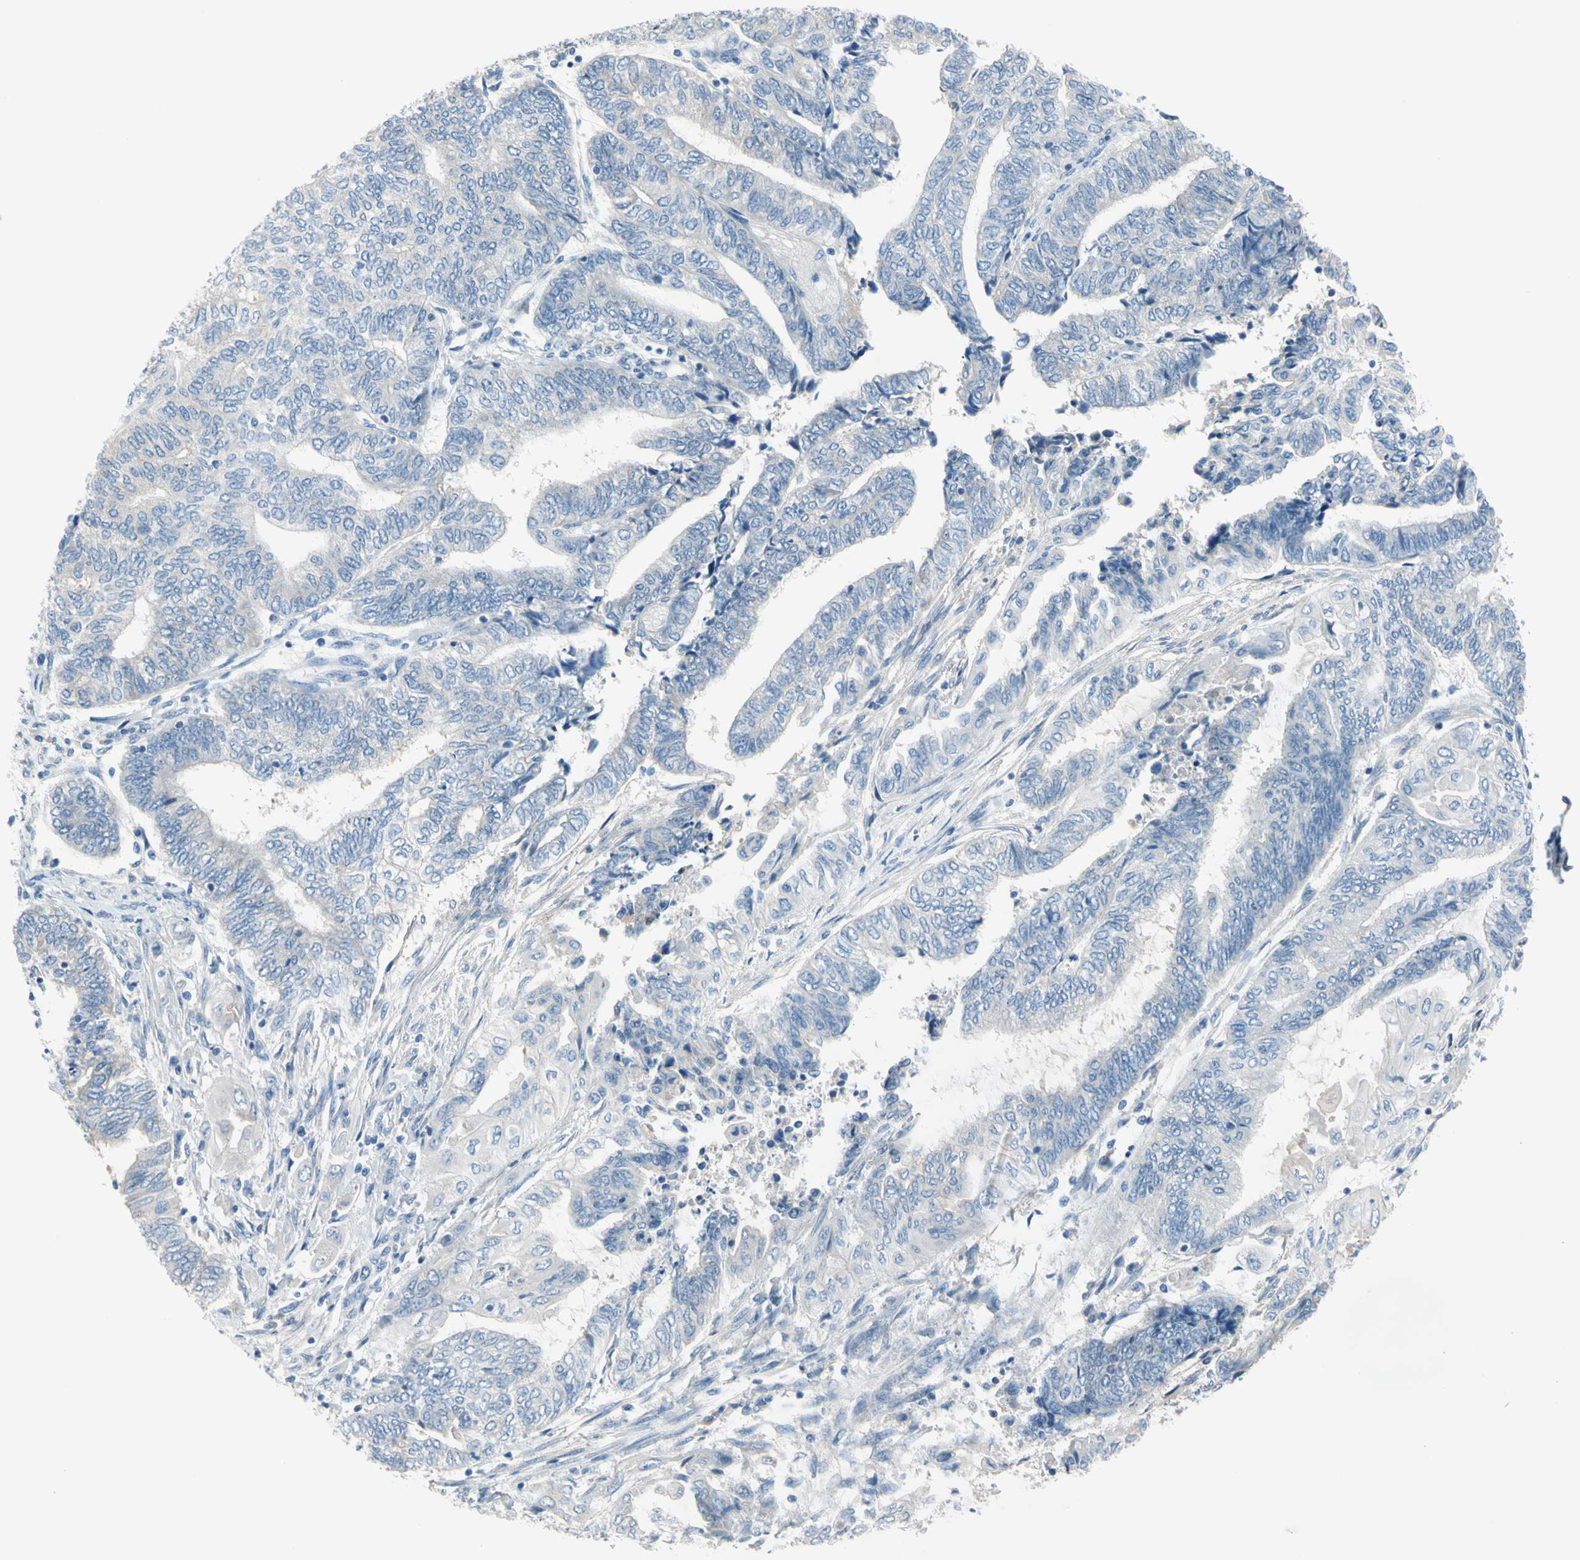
{"staining": {"intensity": "negative", "quantity": "none", "location": "none"}, "tissue": "endometrial cancer", "cell_type": "Tumor cells", "image_type": "cancer", "snomed": [{"axis": "morphology", "description": "Adenocarcinoma, NOS"}, {"axis": "topography", "description": "Uterus"}, {"axis": "topography", "description": "Endometrium"}], "caption": "Tumor cells are negative for brown protein staining in endometrial cancer (adenocarcinoma). (DAB (3,3'-diaminobenzidine) immunohistochemistry (IHC) with hematoxylin counter stain).", "gene": "MARK1", "patient": {"sex": "female", "age": 70}}